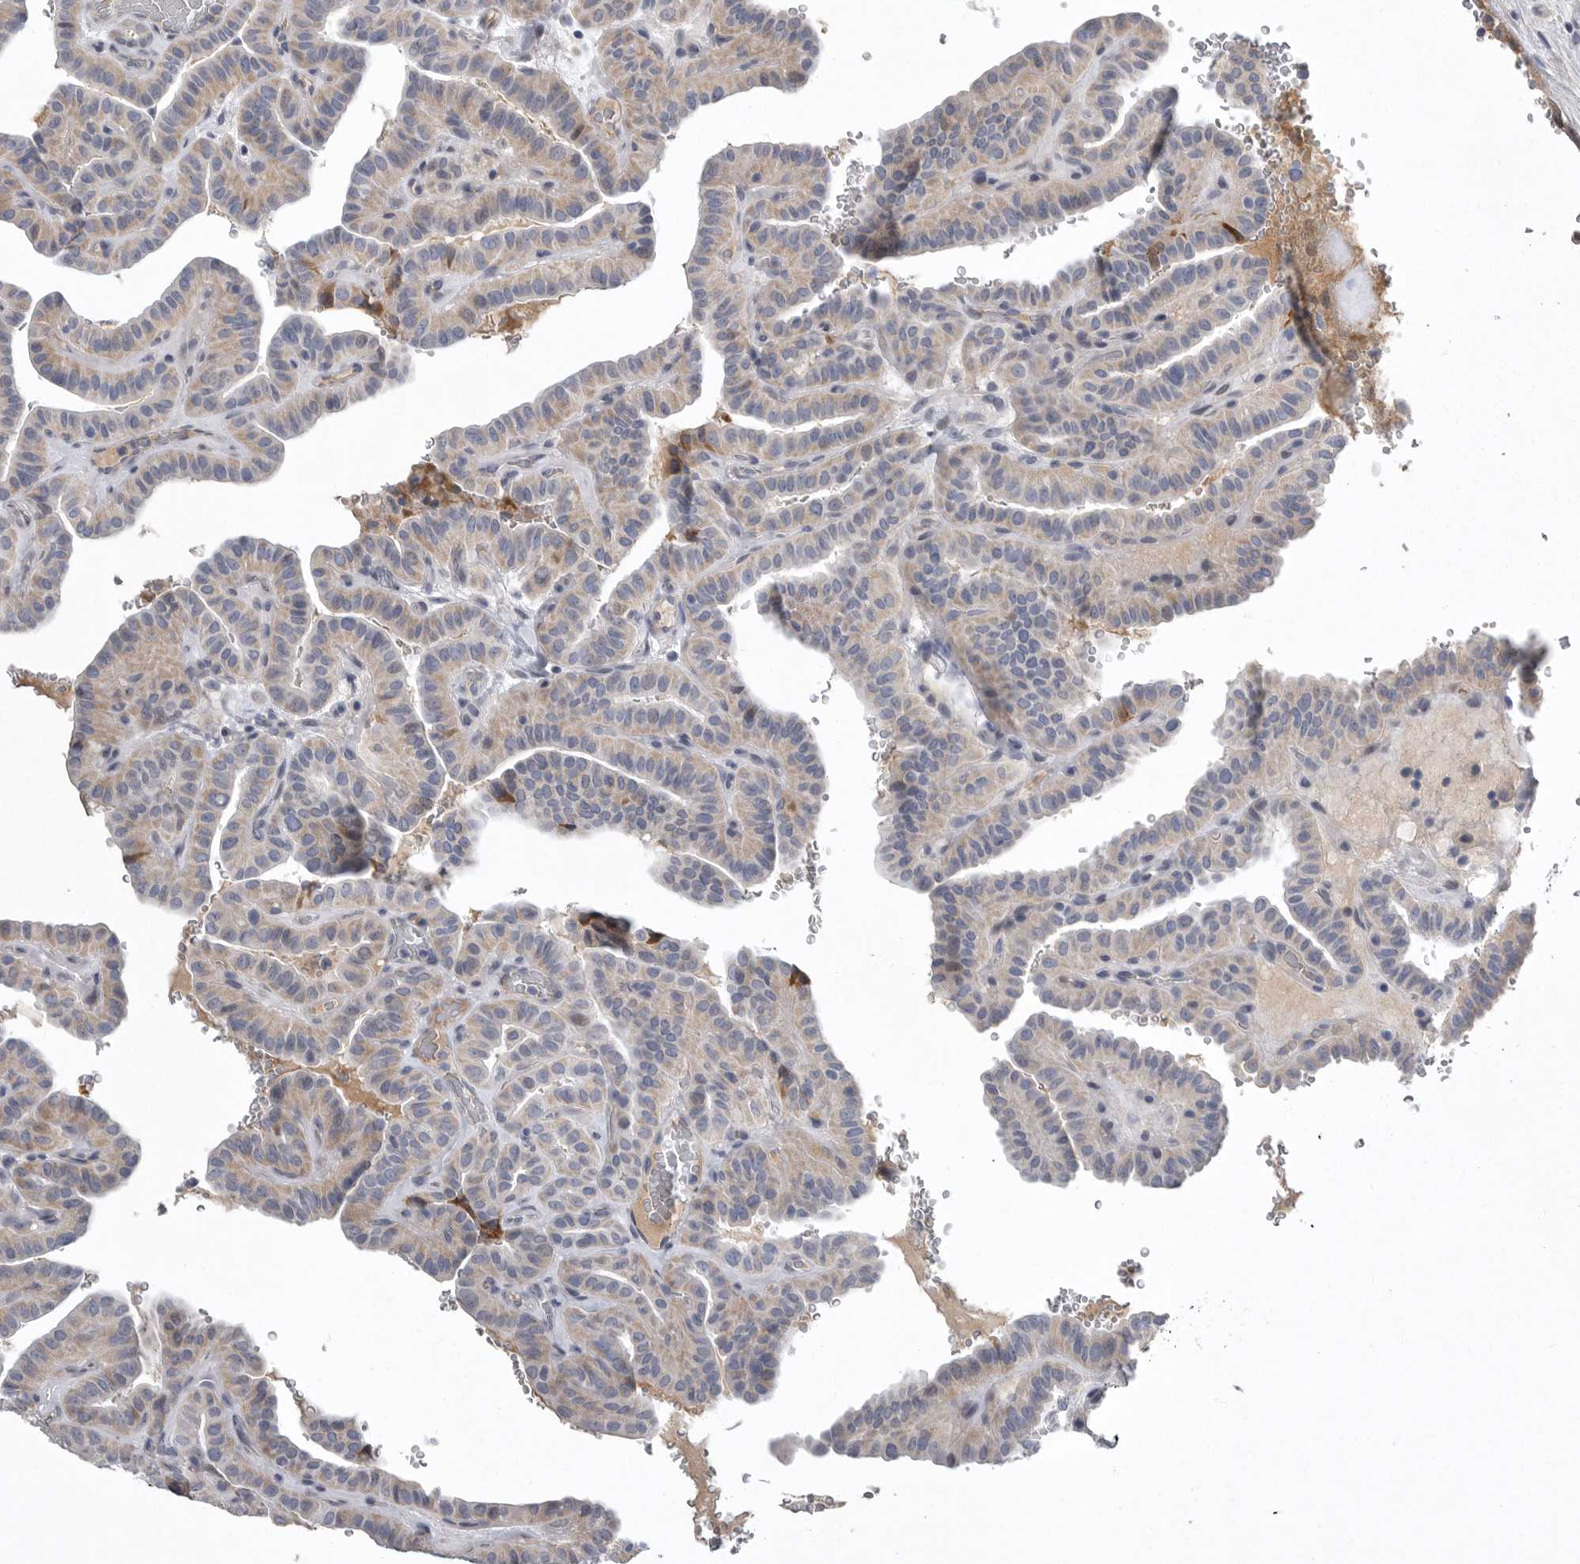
{"staining": {"intensity": "weak", "quantity": ">75%", "location": "cytoplasmic/membranous"}, "tissue": "thyroid cancer", "cell_type": "Tumor cells", "image_type": "cancer", "snomed": [{"axis": "morphology", "description": "Papillary adenocarcinoma, NOS"}, {"axis": "topography", "description": "Thyroid gland"}], "caption": "A high-resolution image shows IHC staining of thyroid cancer, which displays weak cytoplasmic/membranous positivity in about >75% of tumor cells.", "gene": "CRP", "patient": {"sex": "male", "age": 77}}